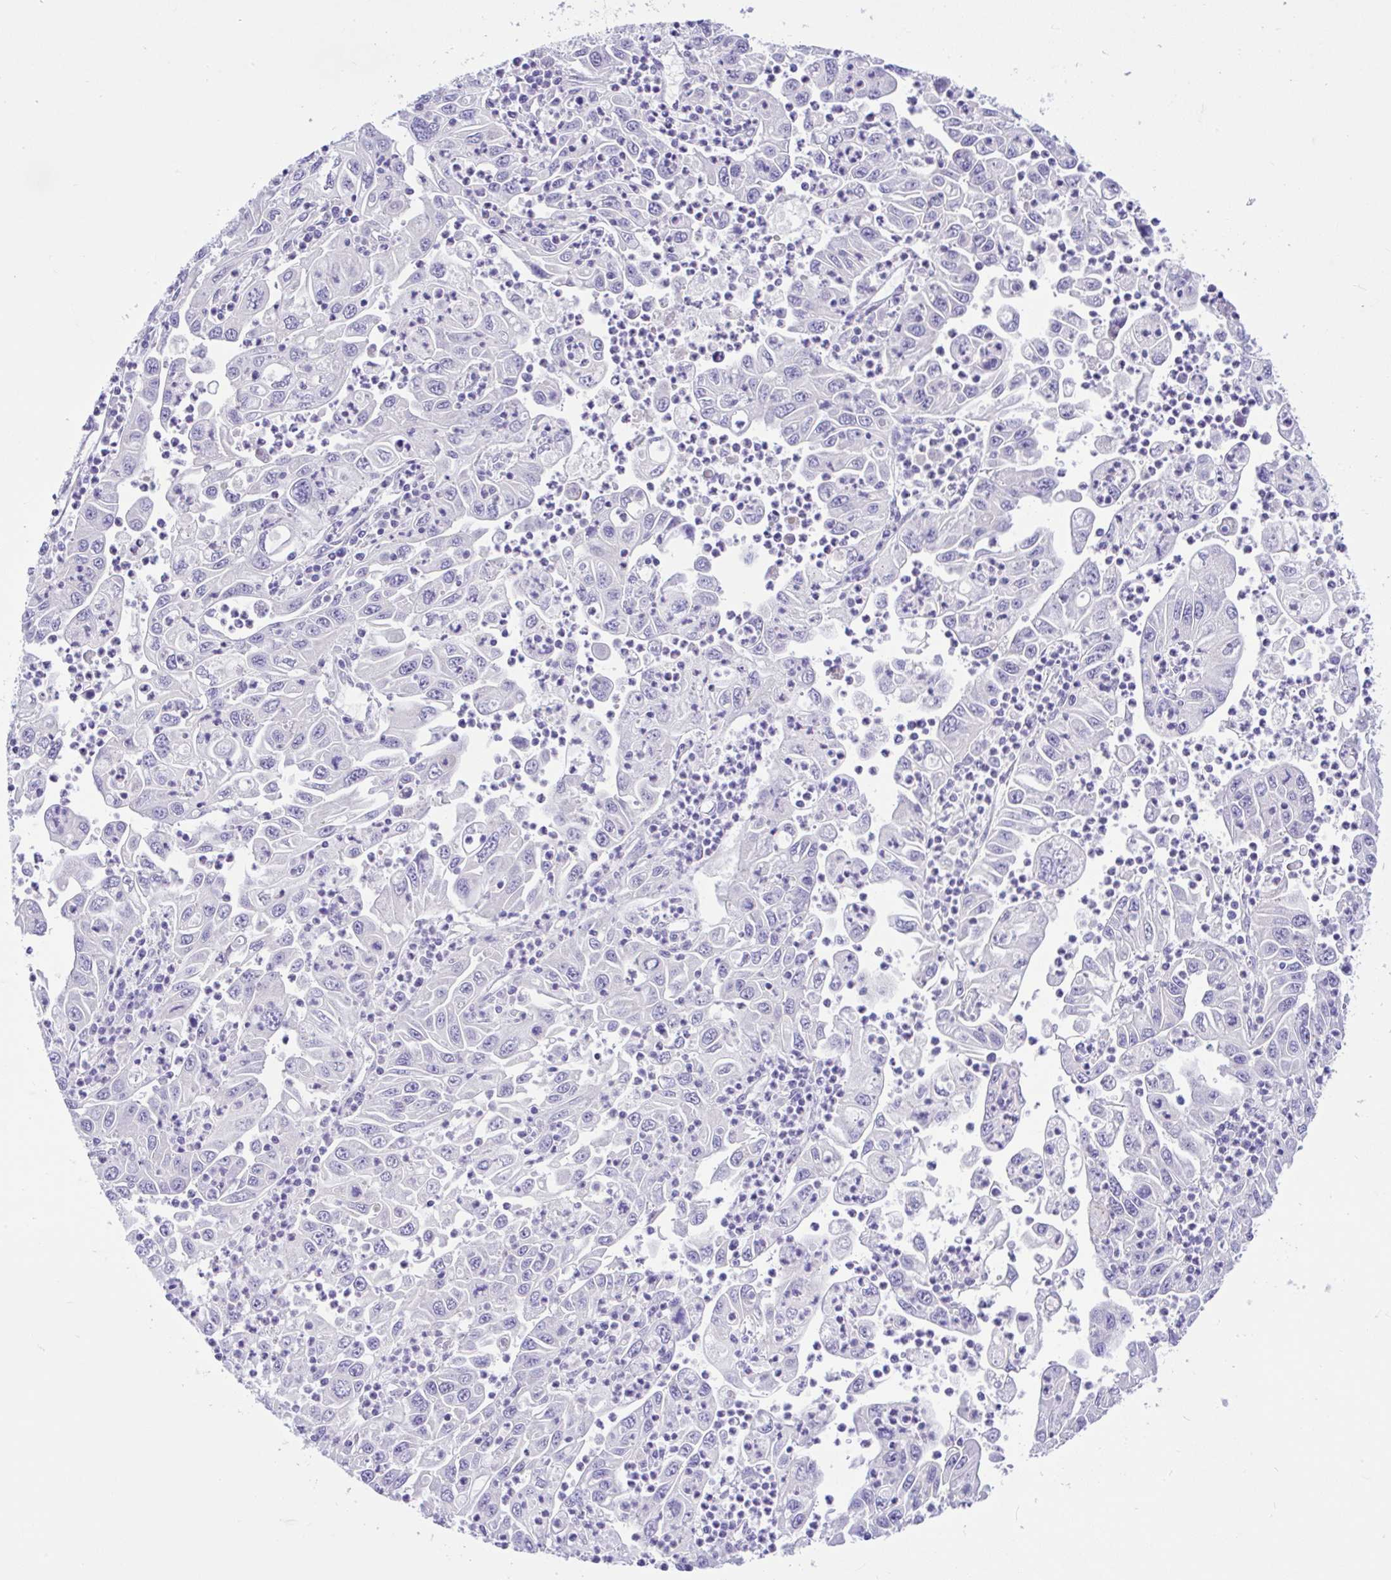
{"staining": {"intensity": "negative", "quantity": "none", "location": "none"}, "tissue": "endometrial cancer", "cell_type": "Tumor cells", "image_type": "cancer", "snomed": [{"axis": "morphology", "description": "Adenocarcinoma, NOS"}, {"axis": "topography", "description": "Uterus"}], "caption": "Endometrial cancer was stained to show a protein in brown. There is no significant positivity in tumor cells.", "gene": "ANO4", "patient": {"sex": "female", "age": 62}}